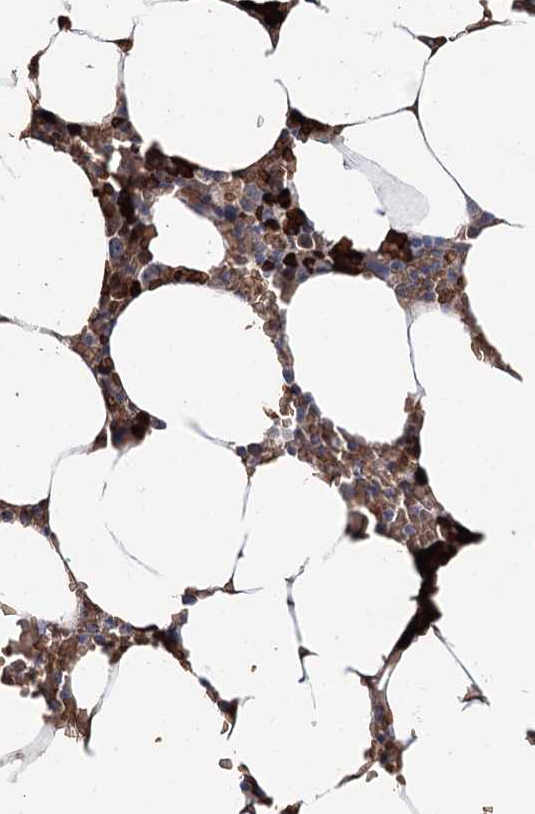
{"staining": {"intensity": "strong", "quantity": "25%-75%", "location": "cytoplasmic/membranous"}, "tissue": "bone marrow", "cell_type": "Hematopoietic cells", "image_type": "normal", "snomed": [{"axis": "morphology", "description": "Normal tissue, NOS"}, {"axis": "topography", "description": "Bone marrow"}], "caption": "Immunohistochemistry of unremarkable human bone marrow reveals high levels of strong cytoplasmic/membranous staining in approximately 25%-75% of hematopoietic cells. The staining was performed using DAB (3,3'-diaminobenzidine) to visualize the protein expression in brown, while the nuclei were stained in blue with hematoxylin (Magnification: 20x).", "gene": "GBF1", "patient": {"sex": "male", "age": 70}}